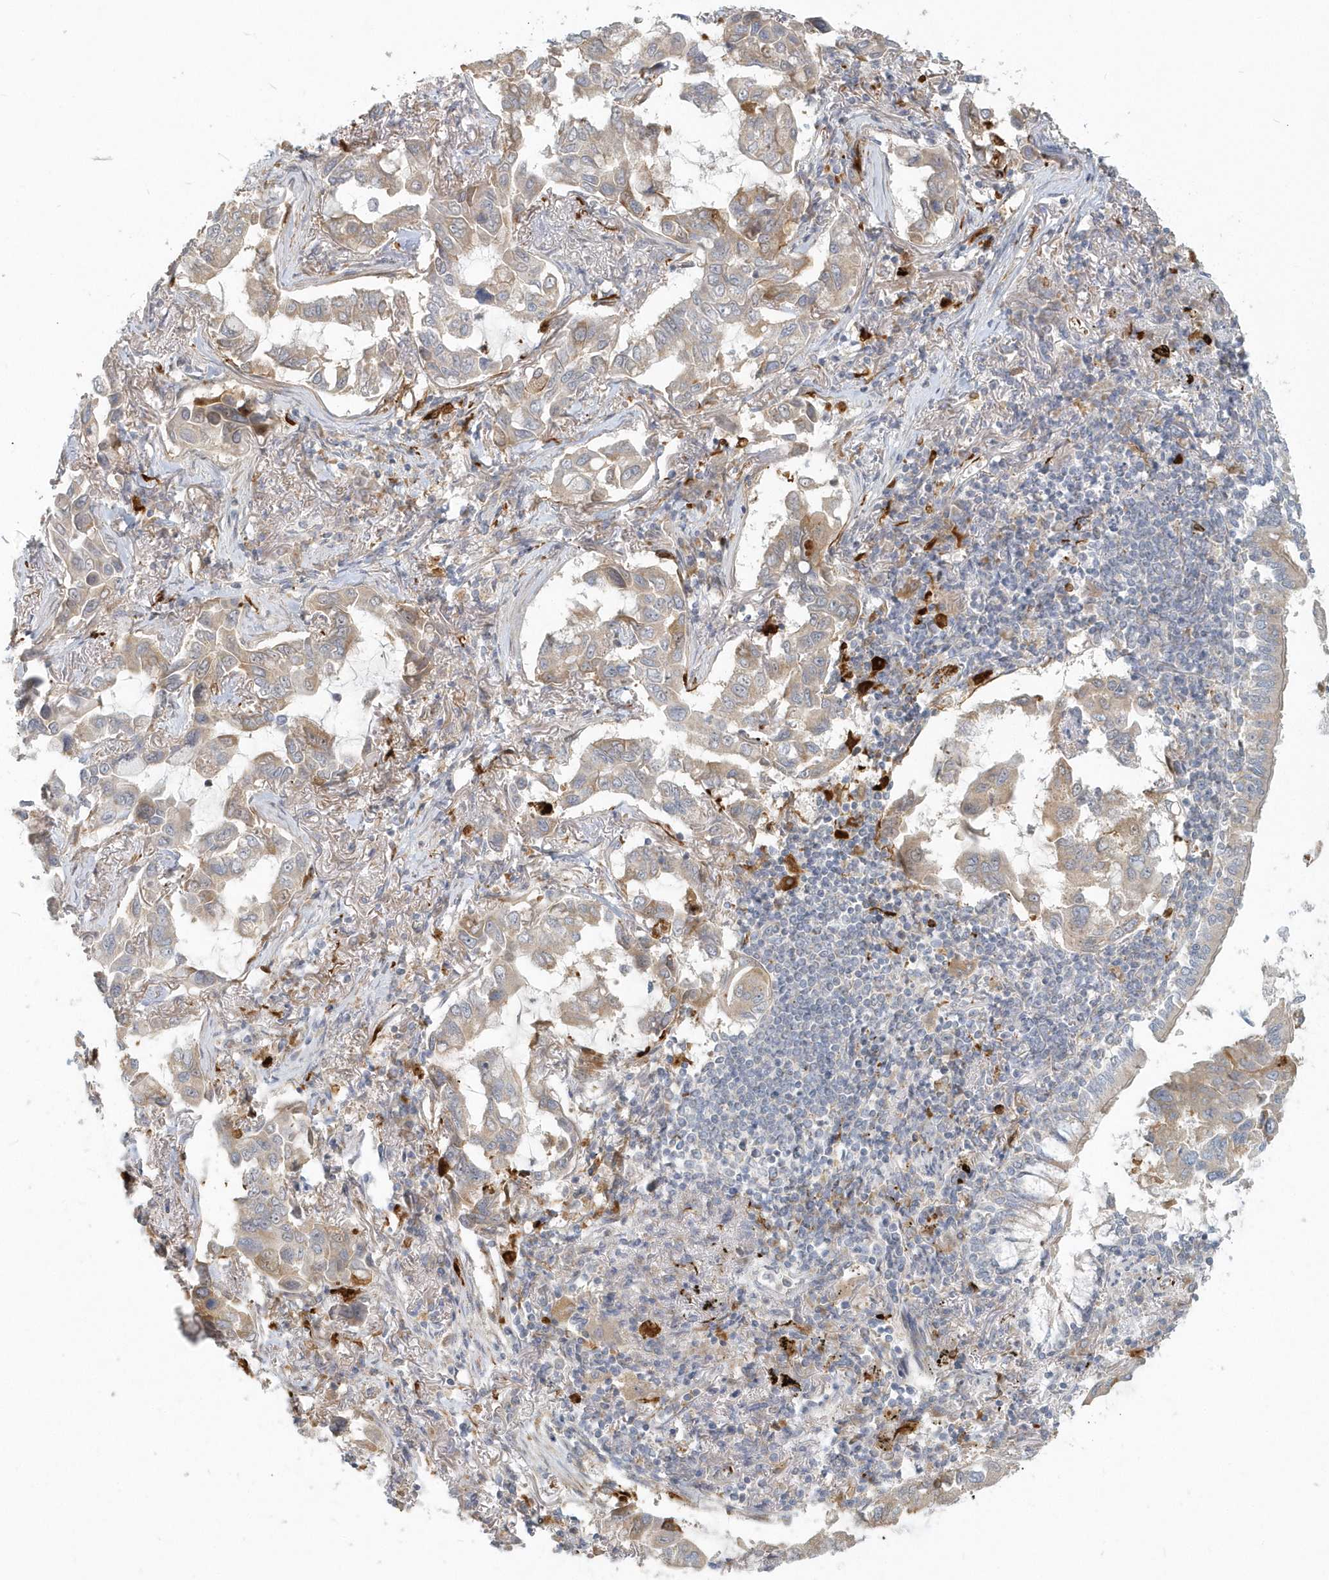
{"staining": {"intensity": "weak", "quantity": ">75%", "location": "cytoplasmic/membranous"}, "tissue": "lung cancer", "cell_type": "Tumor cells", "image_type": "cancer", "snomed": [{"axis": "morphology", "description": "Adenocarcinoma, NOS"}, {"axis": "topography", "description": "Lung"}], "caption": "Immunohistochemistry (IHC) of human lung adenocarcinoma exhibits low levels of weak cytoplasmic/membranous expression in about >75% of tumor cells.", "gene": "NAPB", "patient": {"sex": "male", "age": 64}}